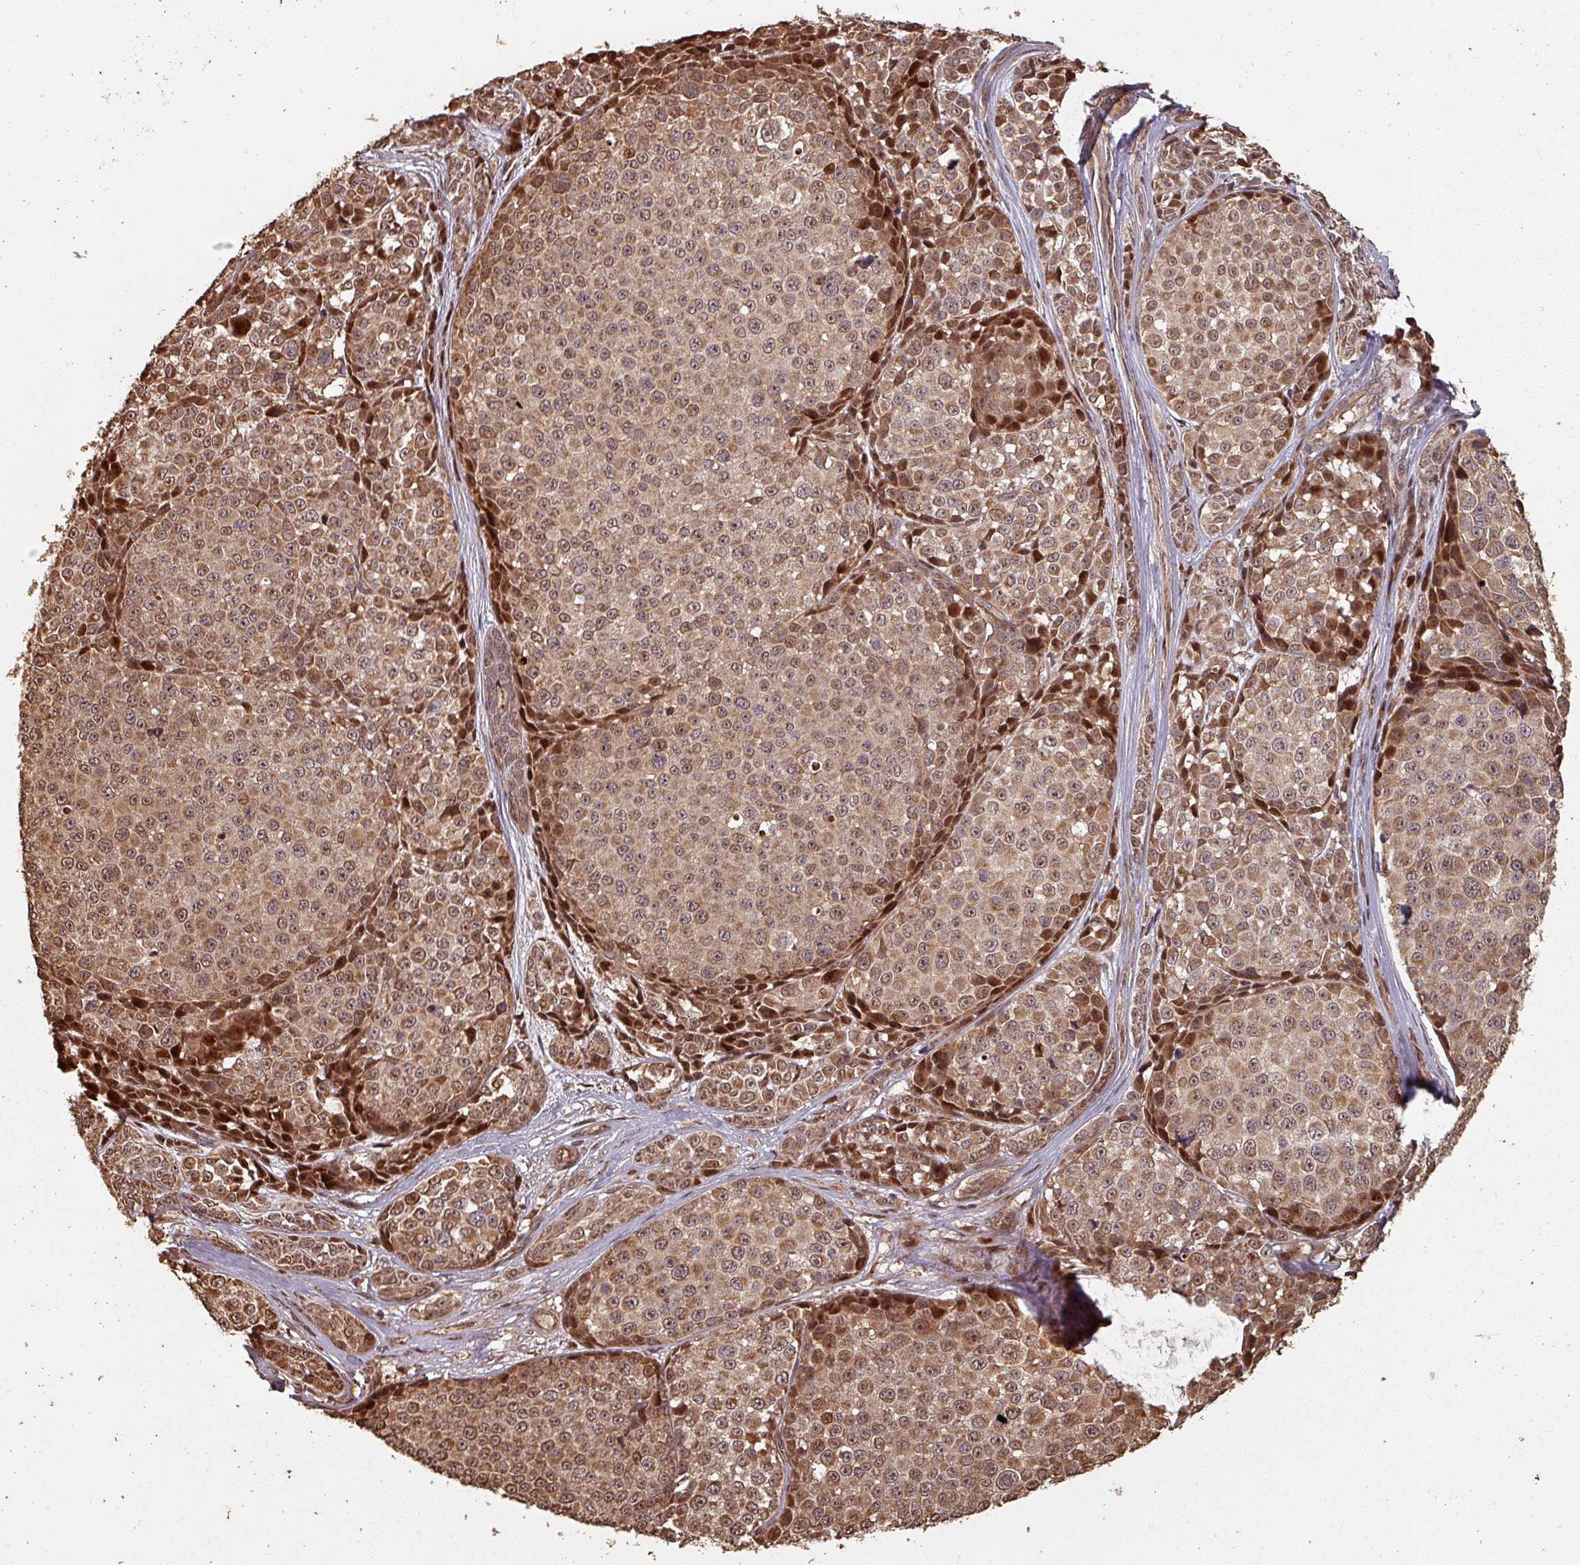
{"staining": {"intensity": "moderate", "quantity": ">75%", "location": "cytoplasmic/membranous,nuclear"}, "tissue": "melanoma", "cell_type": "Tumor cells", "image_type": "cancer", "snomed": [{"axis": "morphology", "description": "Malignant melanoma, NOS"}, {"axis": "topography", "description": "Skin"}], "caption": "Human melanoma stained with a protein marker demonstrates moderate staining in tumor cells.", "gene": "EID1", "patient": {"sex": "female", "age": 35}}